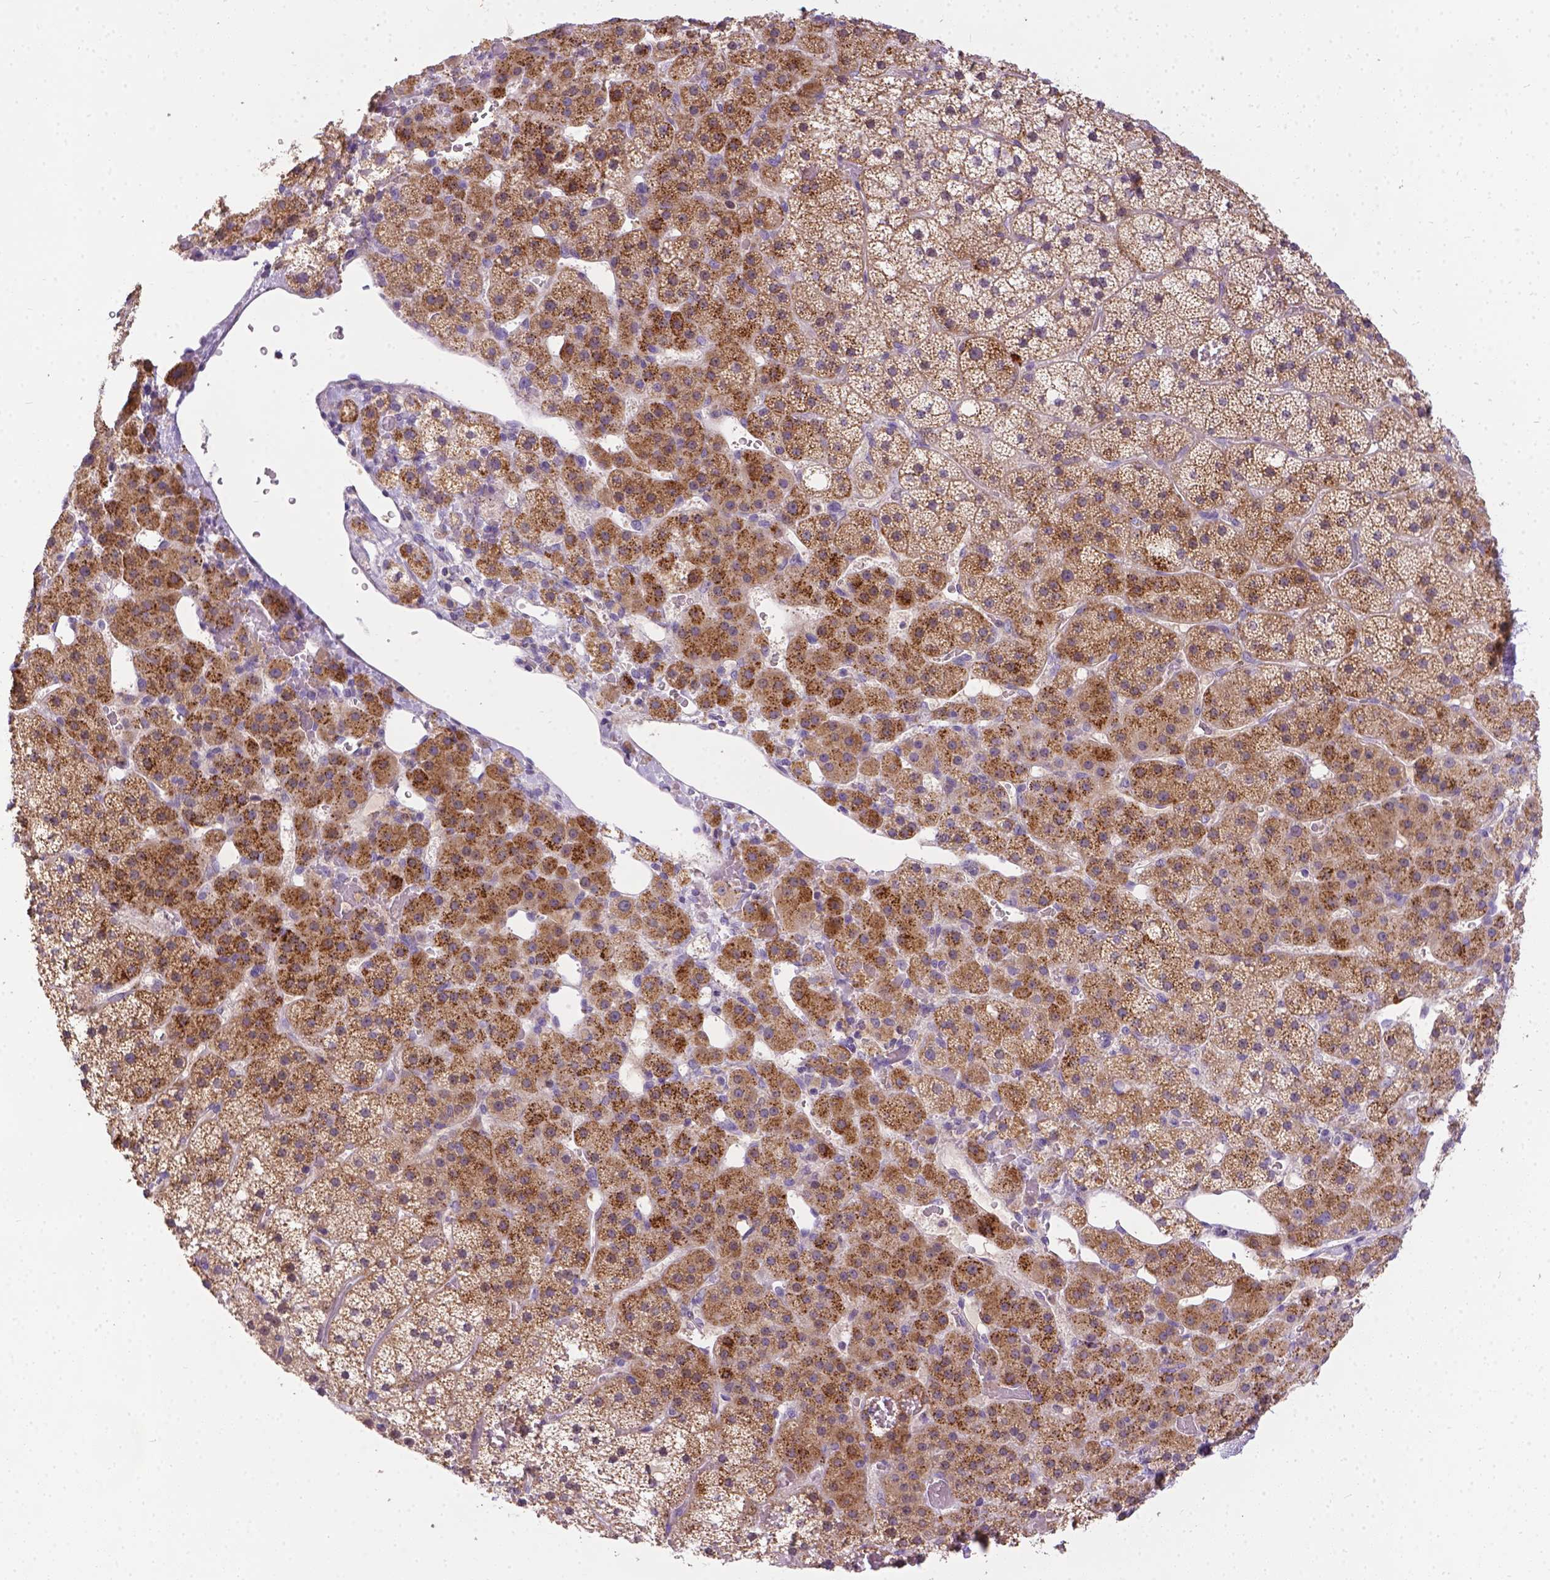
{"staining": {"intensity": "moderate", "quantity": ">75%", "location": "cytoplasmic/membranous"}, "tissue": "adrenal gland", "cell_type": "Glandular cells", "image_type": "normal", "snomed": [{"axis": "morphology", "description": "Normal tissue, NOS"}, {"axis": "topography", "description": "Adrenal gland"}], "caption": "Benign adrenal gland shows moderate cytoplasmic/membranous staining in about >75% of glandular cells Ihc stains the protein in brown and the nuclei are stained blue..", "gene": "TM4SF18", "patient": {"sex": "male", "age": 53}}